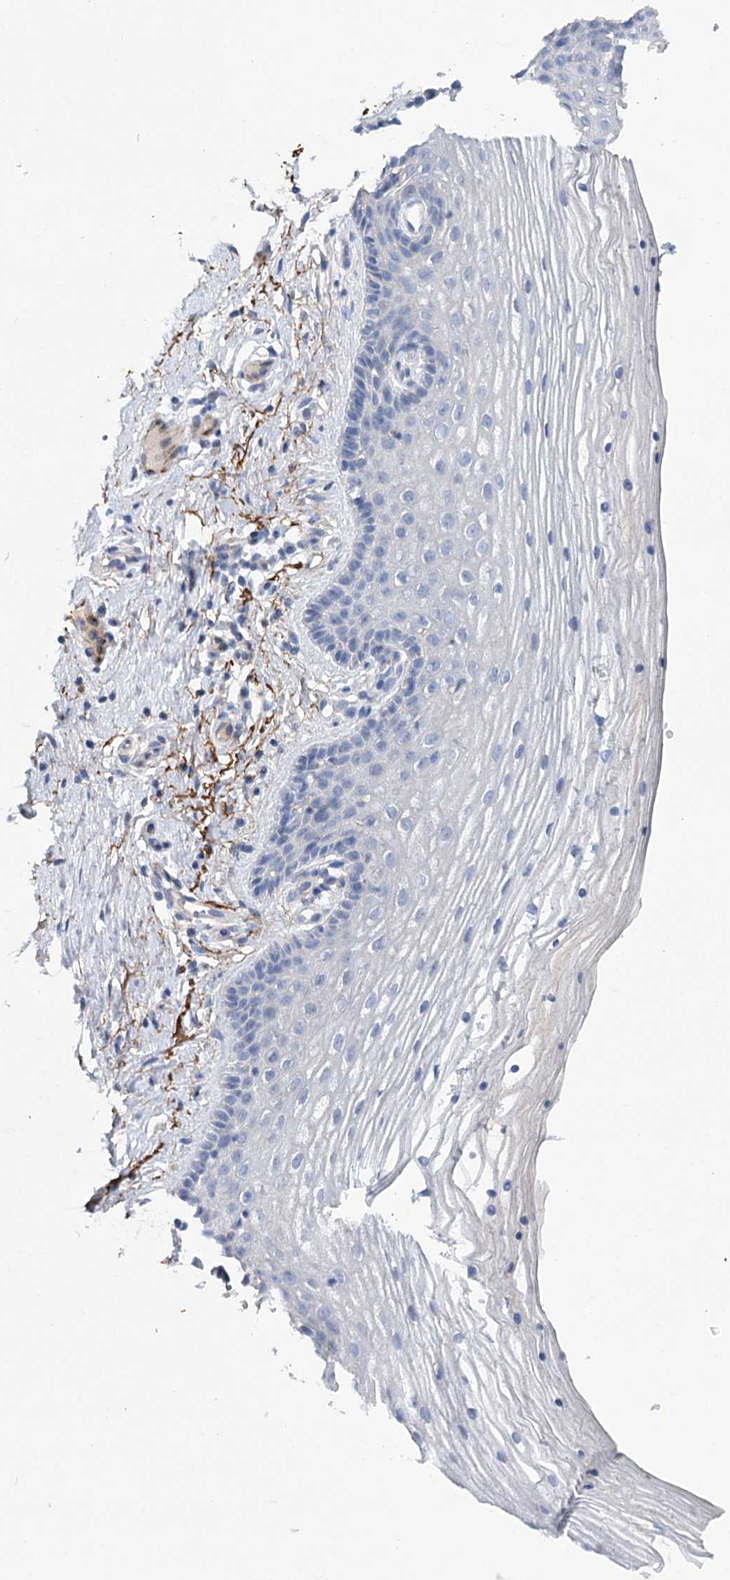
{"staining": {"intensity": "negative", "quantity": "none", "location": "none"}, "tissue": "vagina", "cell_type": "Squamous epithelial cells", "image_type": "normal", "snomed": [{"axis": "morphology", "description": "Normal tissue, NOS"}, {"axis": "topography", "description": "Vagina"}], "caption": "Immunohistochemistry (IHC) image of unremarkable vagina: human vagina stained with DAB shows no significant protein staining in squamous epithelial cells. The staining is performed using DAB (3,3'-diaminobenzidine) brown chromogen with nuclei counter-stained in using hematoxylin.", "gene": "EPYC", "patient": {"sex": "female", "age": 46}}